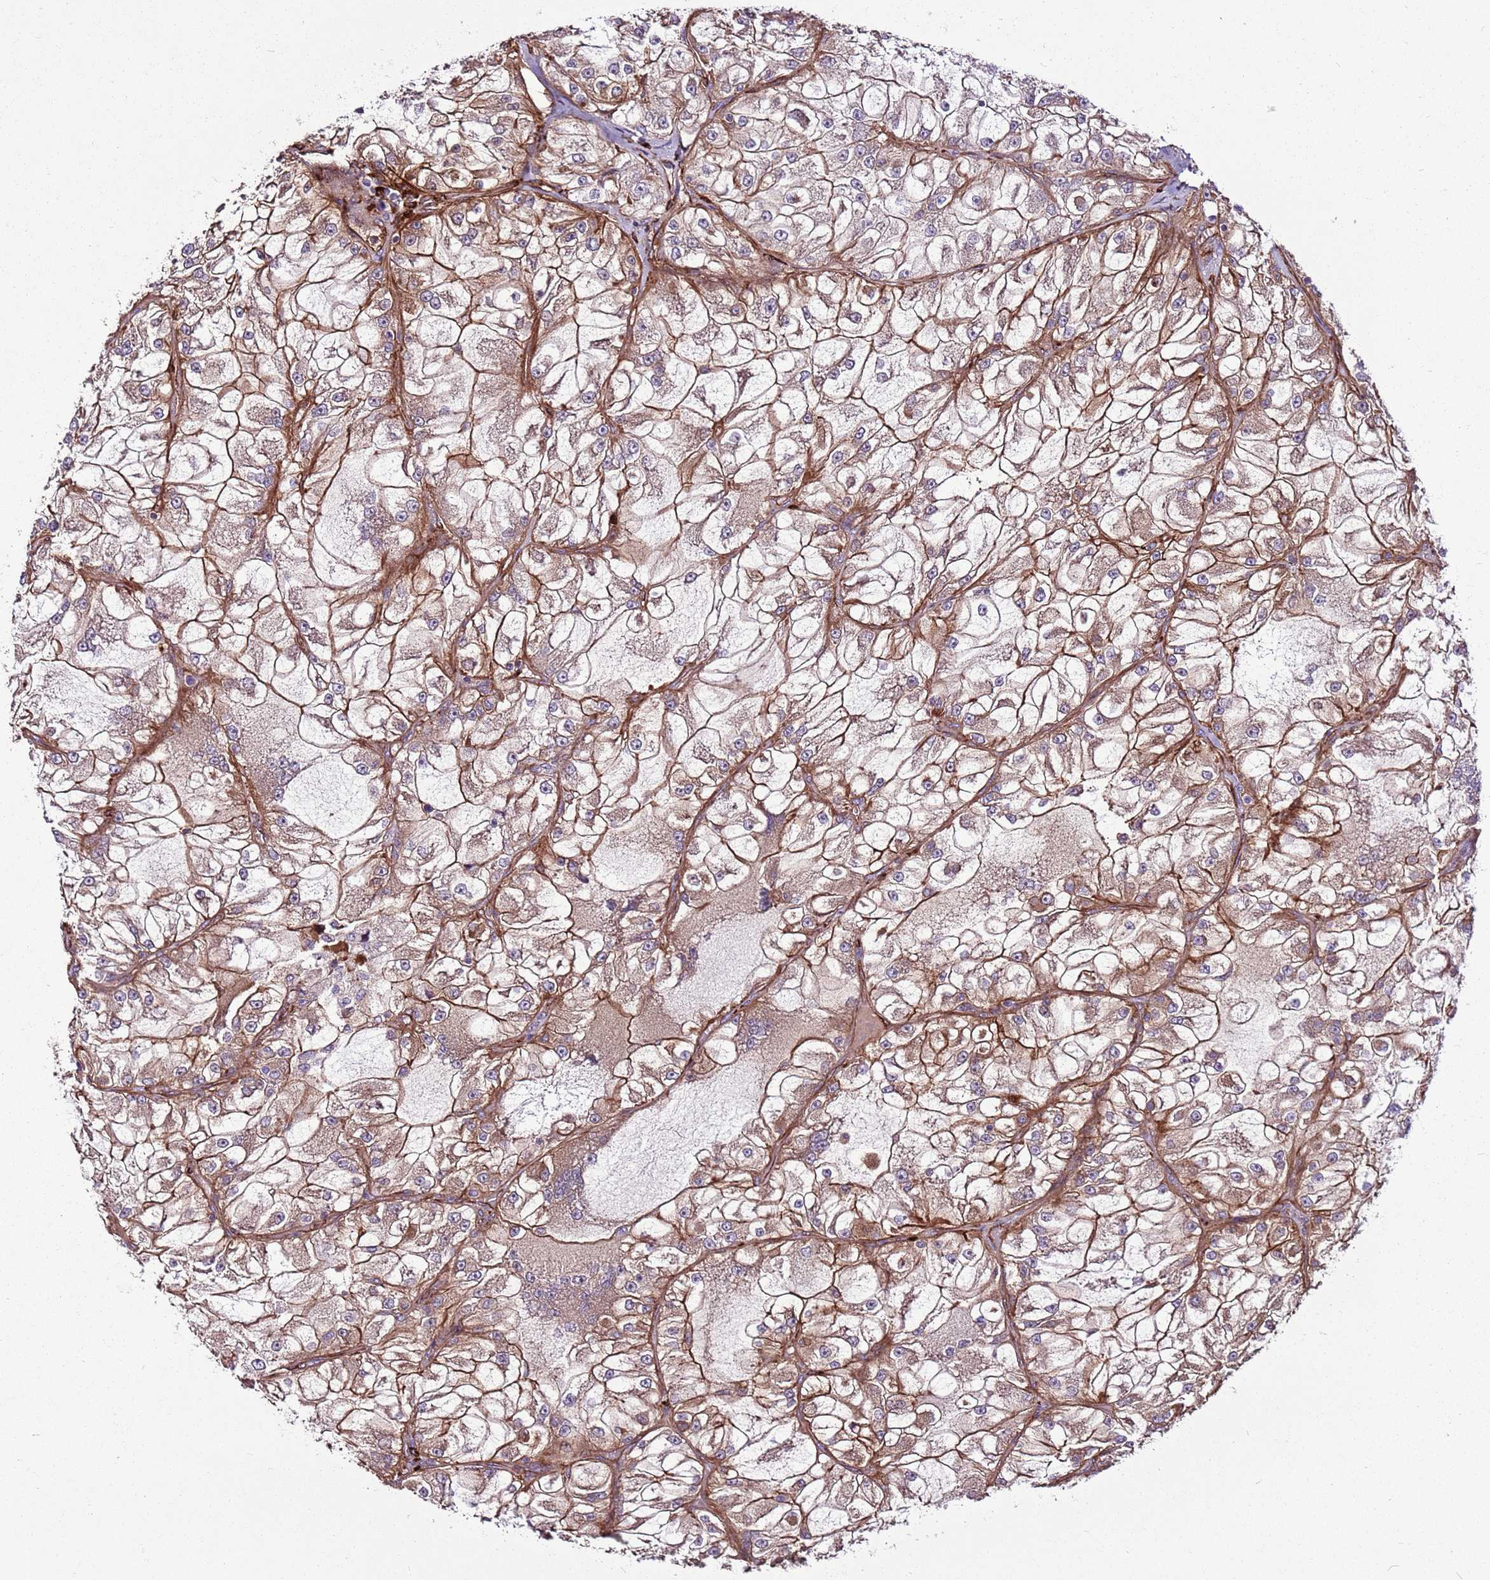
{"staining": {"intensity": "moderate", "quantity": ">75%", "location": "cytoplasmic/membranous"}, "tissue": "renal cancer", "cell_type": "Tumor cells", "image_type": "cancer", "snomed": [{"axis": "morphology", "description": "Adenocarcinoma, NOS"}, {"axis": "topography", "description": "Kidney"}], "caption": "Renal cancer tissue shows moderate cytoplasmic/membranous positivity in approximately >75% of tumor cells Immunohistochemistry (ihc) stains the protein in brown and the nuclei are stained blue.", "gene": "ZNF827", "patient": {"sex": "female", "age": 72}}